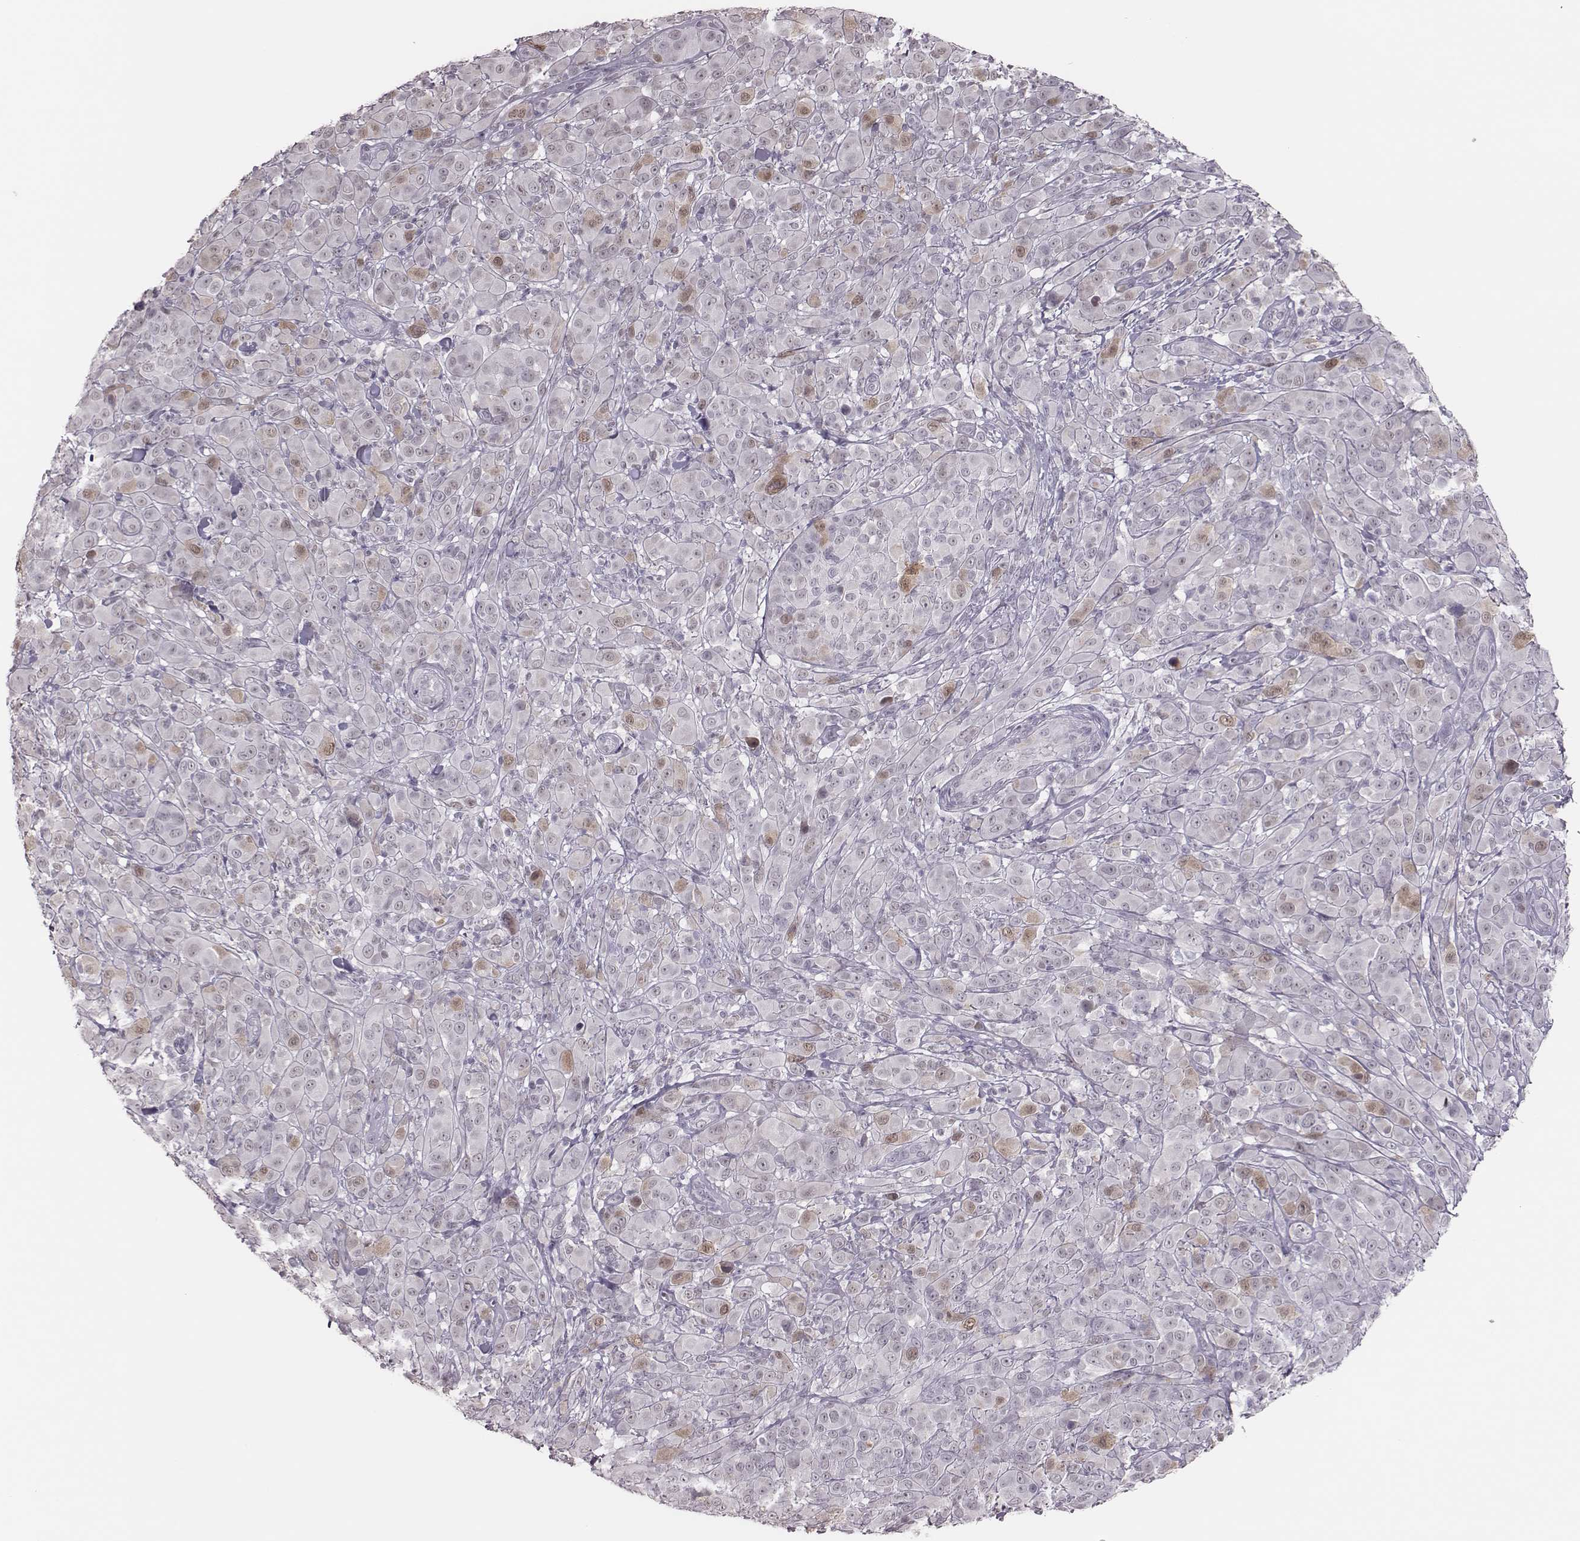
{"staining": {"intensity": "moderate", "quantity": "<25%", "location": "cytoplasmic/membranous,nuclear"}, "tissue": "melanoma", "cell_type": "Tumor cells", "image_type": "cancer", "snomed": [{"axis": "morphology", "description": "Malignant melanoma, NOS"}, {"axis": "topography", "description": "Skin"}], "caption": "A micrograph of melanoma stained for a protein exhibits moderate cytoplasmic/membranous and nuclear brown staining in tumor cells. The protein of interest is stained brown, and the nuclei are stained in blue (DAB IHC with brightfield microscopy, high magnification).", "gene": "PBK", "patient": {"sex": "female", "age": 87}}